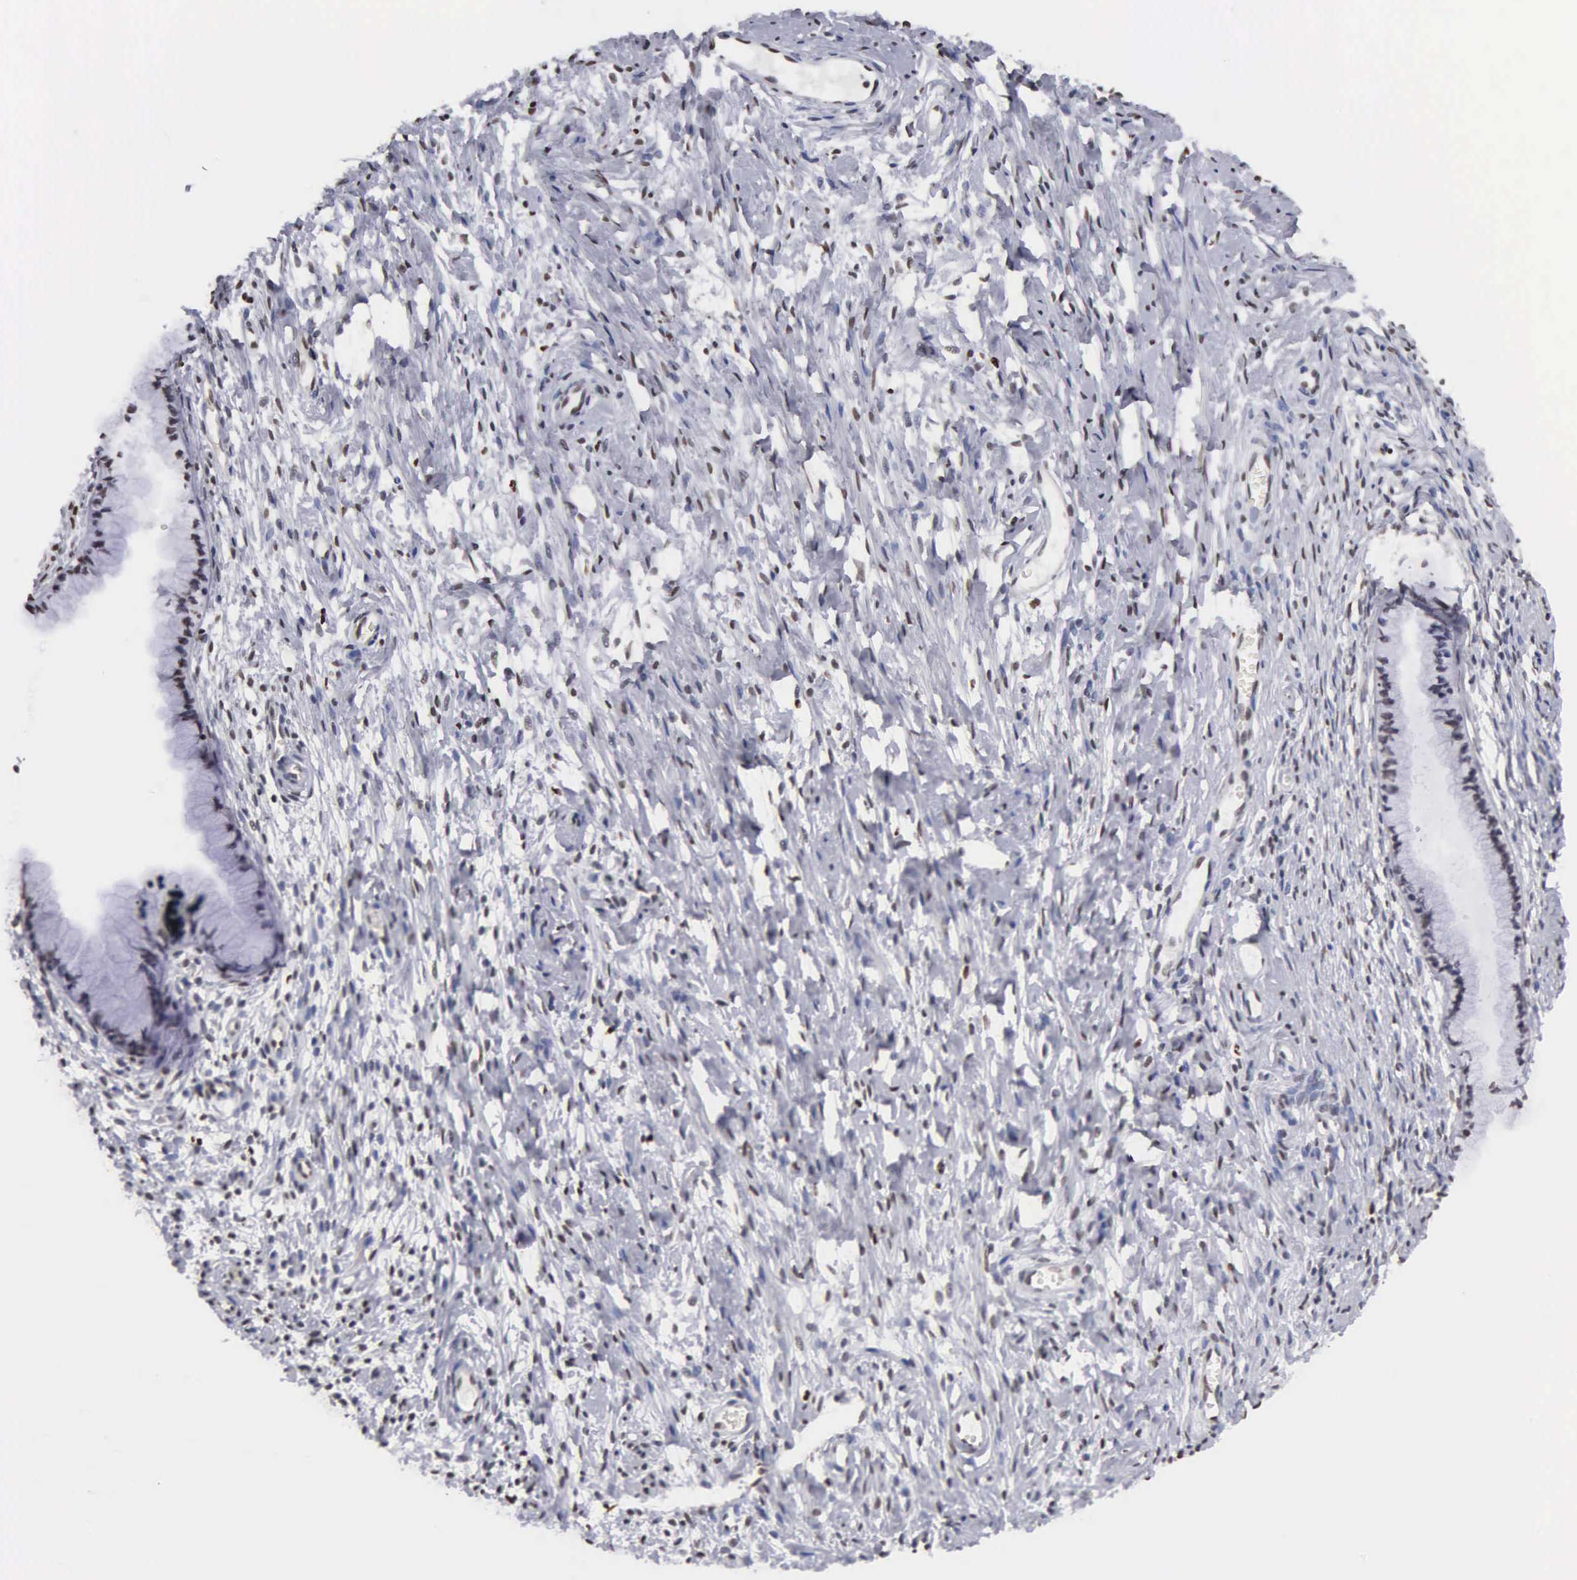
{"staining": {"intensity": "moderate", "quantity": "25%-75%", "location": "nuclear"}, "tissue": "cervix", "cell_type": "Glandular cells", "image_type": "normal", "snomed": [{"axis": "morphology", "description": "Normal tissue, NOS"}, {"axis": "topography", "description": "Cervix"}], "caption": "An immunohistochemistry (IHC) photomicrograph of benign tissue is shown. Protein staining in brown highlights moderate nuclear positivity in cervix within glandular cells. Nuclei are stained in blue.", "gene": "CCNG1", "patient": {"sex": "female", "age": 70}}